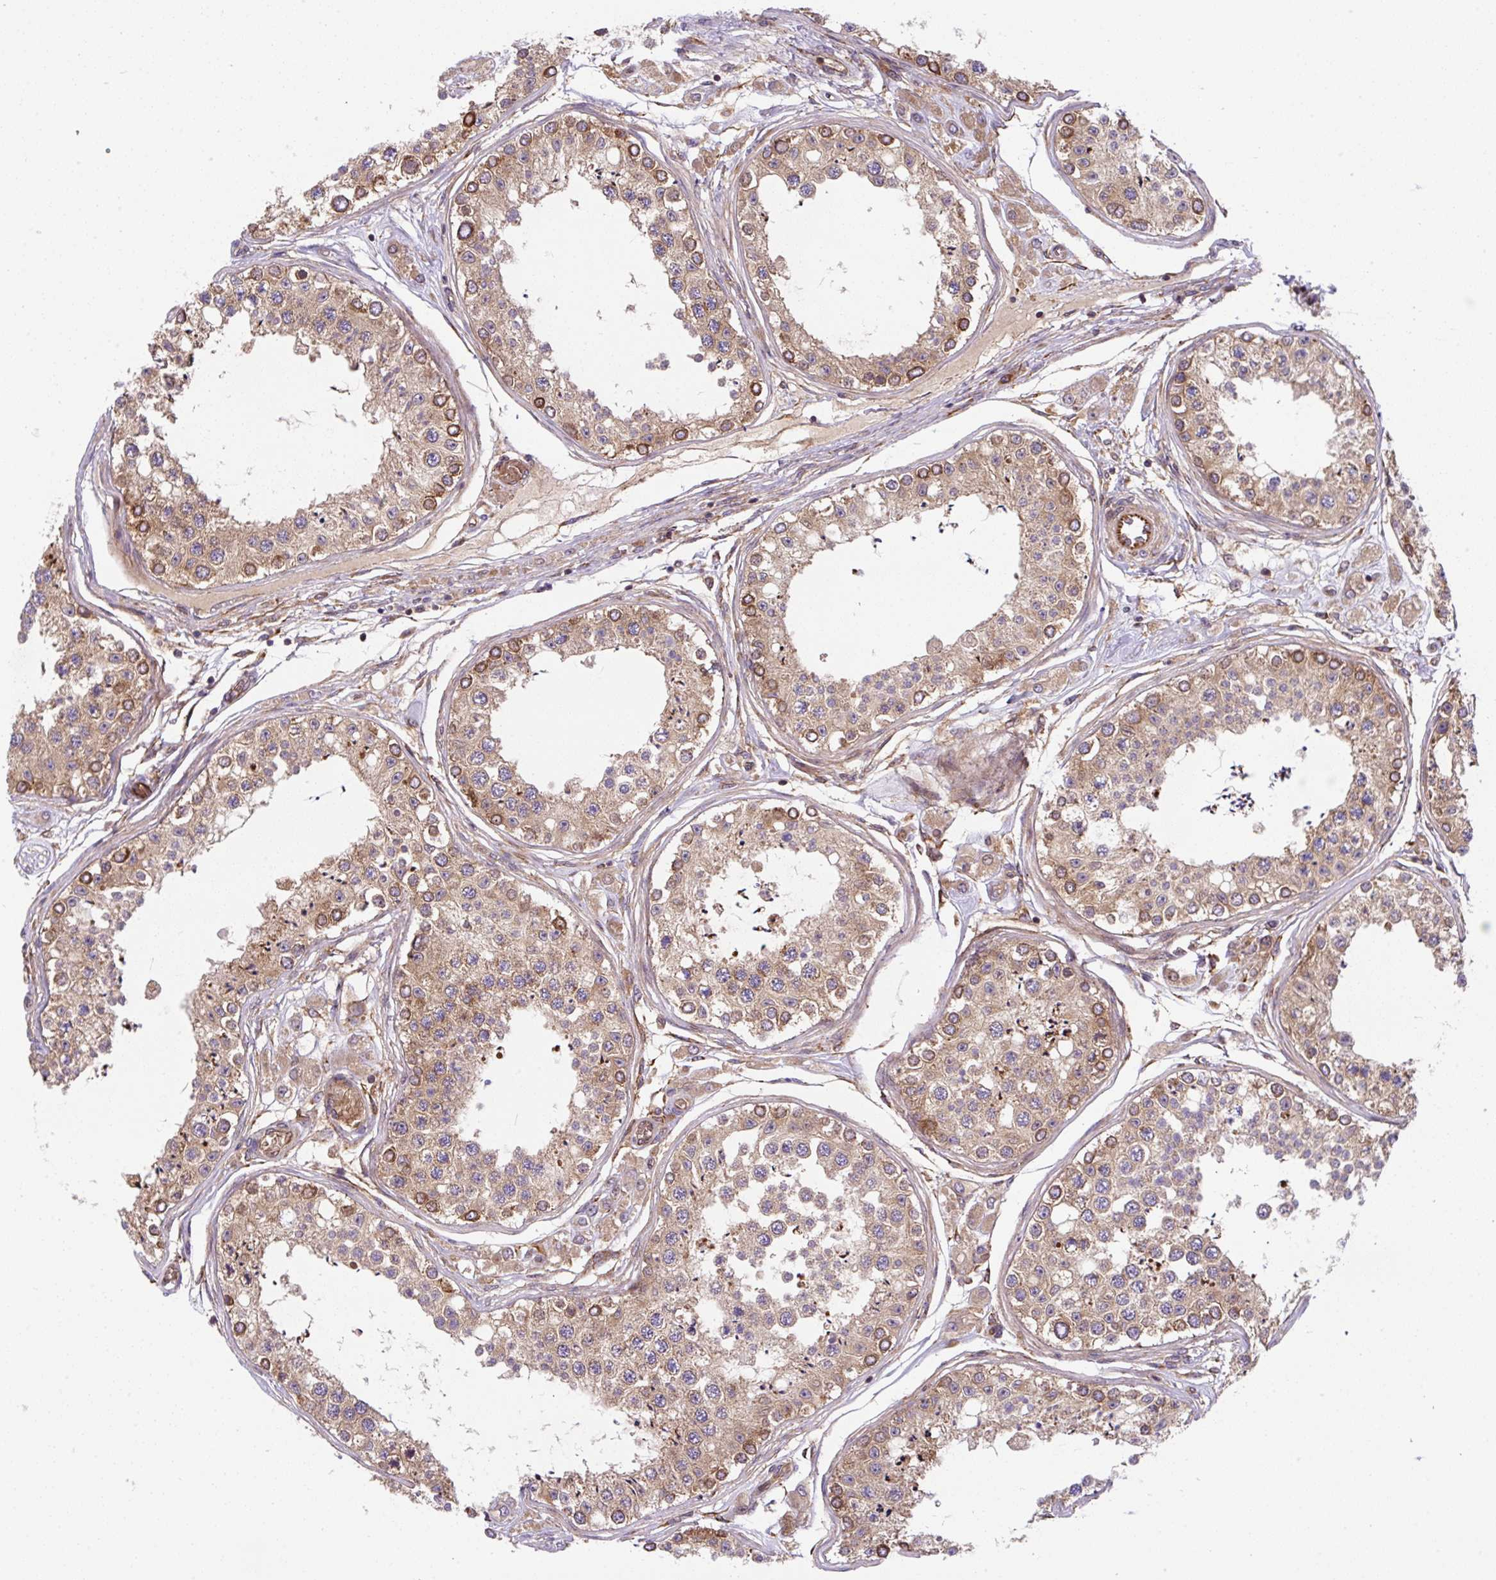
{"staining": {"intensity": "moderate", "quantity": ">75%", "location": "cytoplasmic/membranous"}, "tissue": "testis", "cell_type": "Cells in seminiferous ducts", "image_type": "normal", "snomed": [{"axis": "morphology", "description": "Normal tissue, NOS"}, {"axis": "topography", "description": "Testis"}], "caption": "Protein expression by immunohistochemistry (IHC) displays moderate cytoplasmic/membranous positivity in approximately >75% of cells in seminiferous ducts in normal testis.", "gene": "APOBEC3D", "patient": {"sex": "male", "age": 25}}